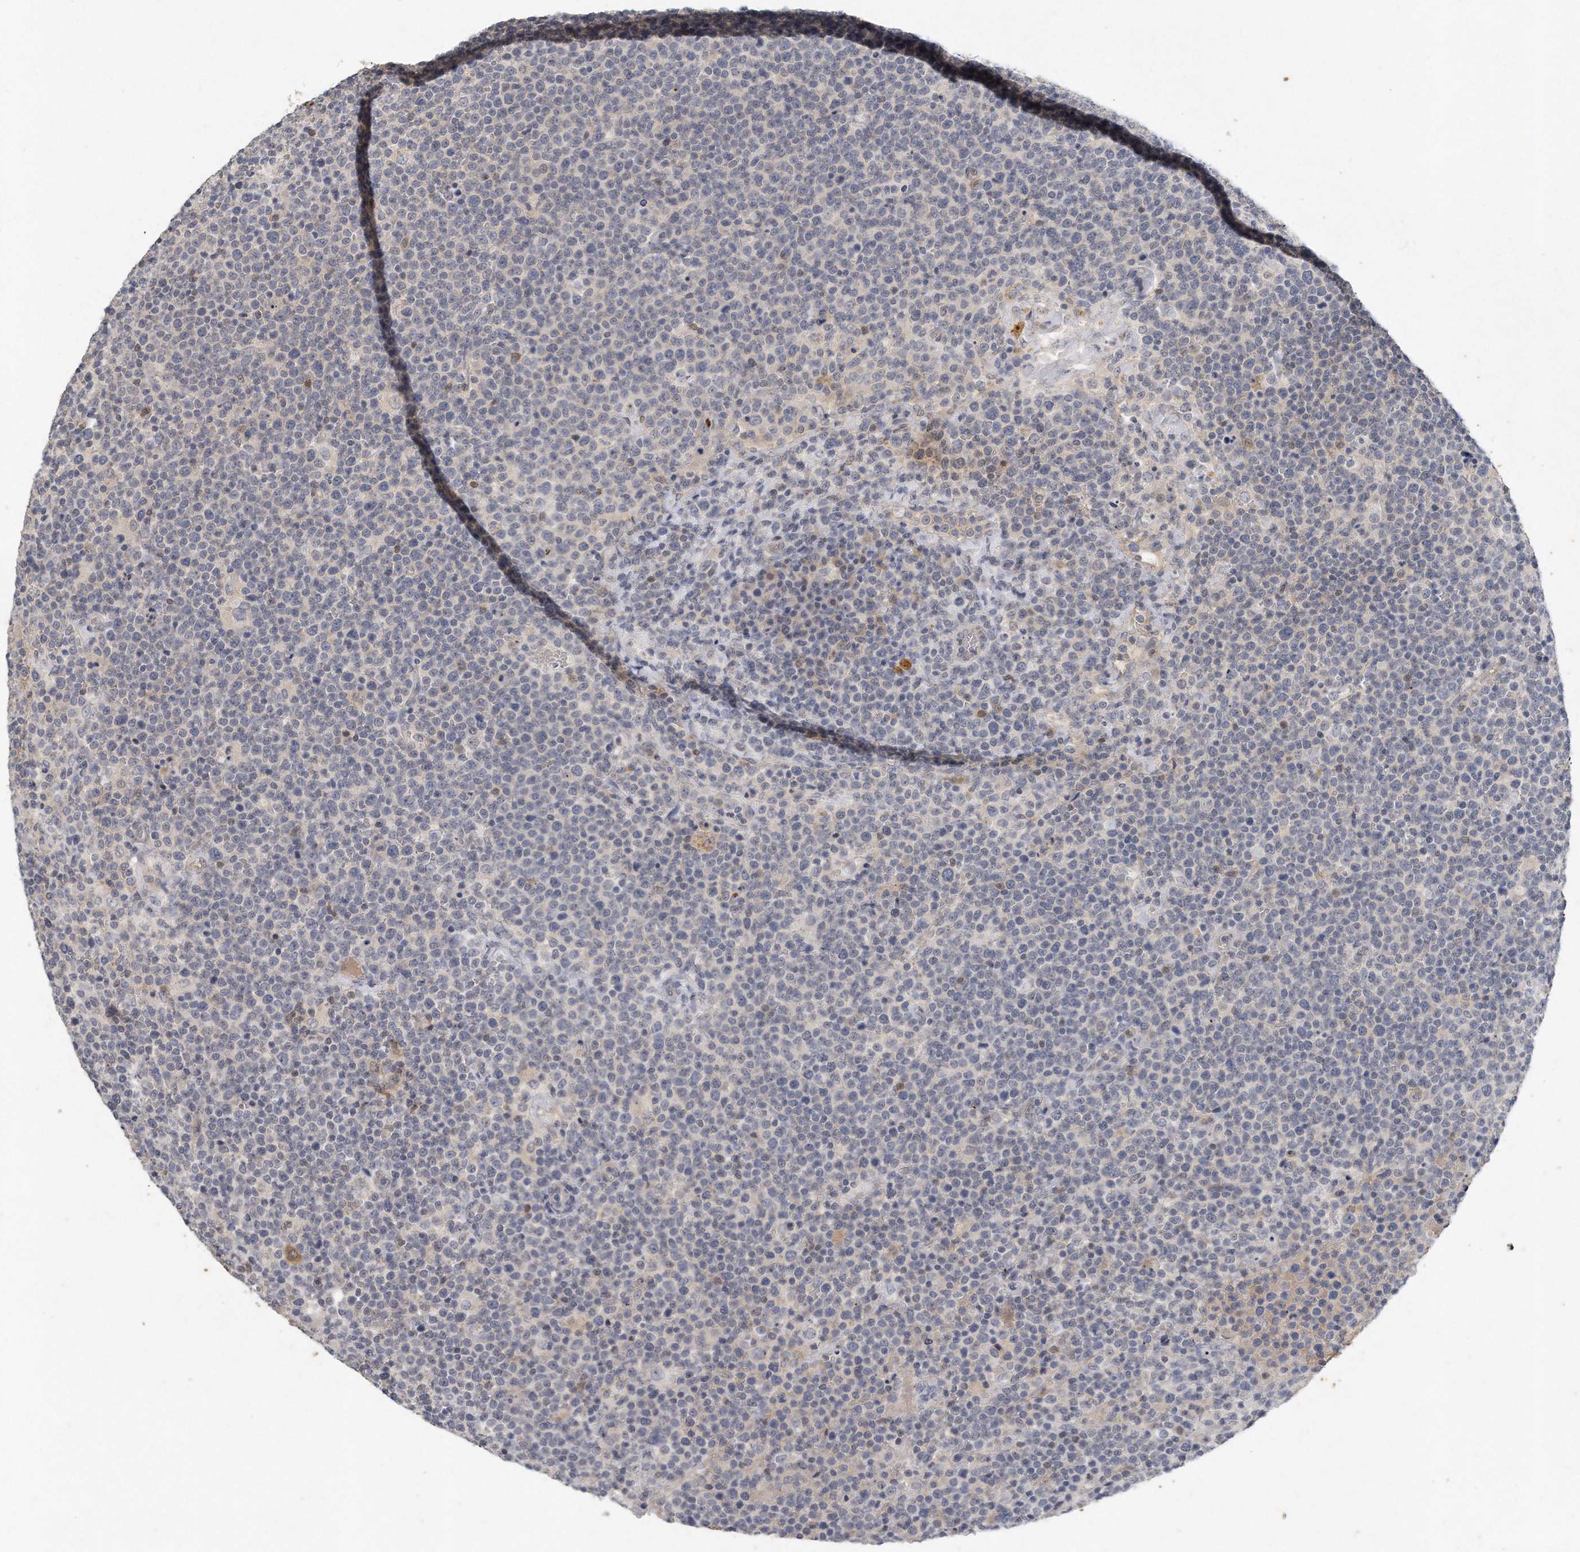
{"staining": {"intensity": "negative", "quantity": "none", "location": "none"}, "tissue": "lymphoma", "cell_type": "Tumor cells", "image_type": "cancer", "snomed": [{"axis": "morphology", "description": "Malignant lymphoma, non-Hodgkin's type, High grade"}, {"axis": "topography", "description": "Lymph node"}], "caption": "This micrograph is of malignant lymphoma, non-Hodgkin's type (high-grade) stained with immunohistochemistry (IHC) to label a protein in brown with the nuclei are counter-stained blue. There is no expression in tumor cells.", "gene": "CAMK1", "patient": {"sex": "male", "age": 61}}